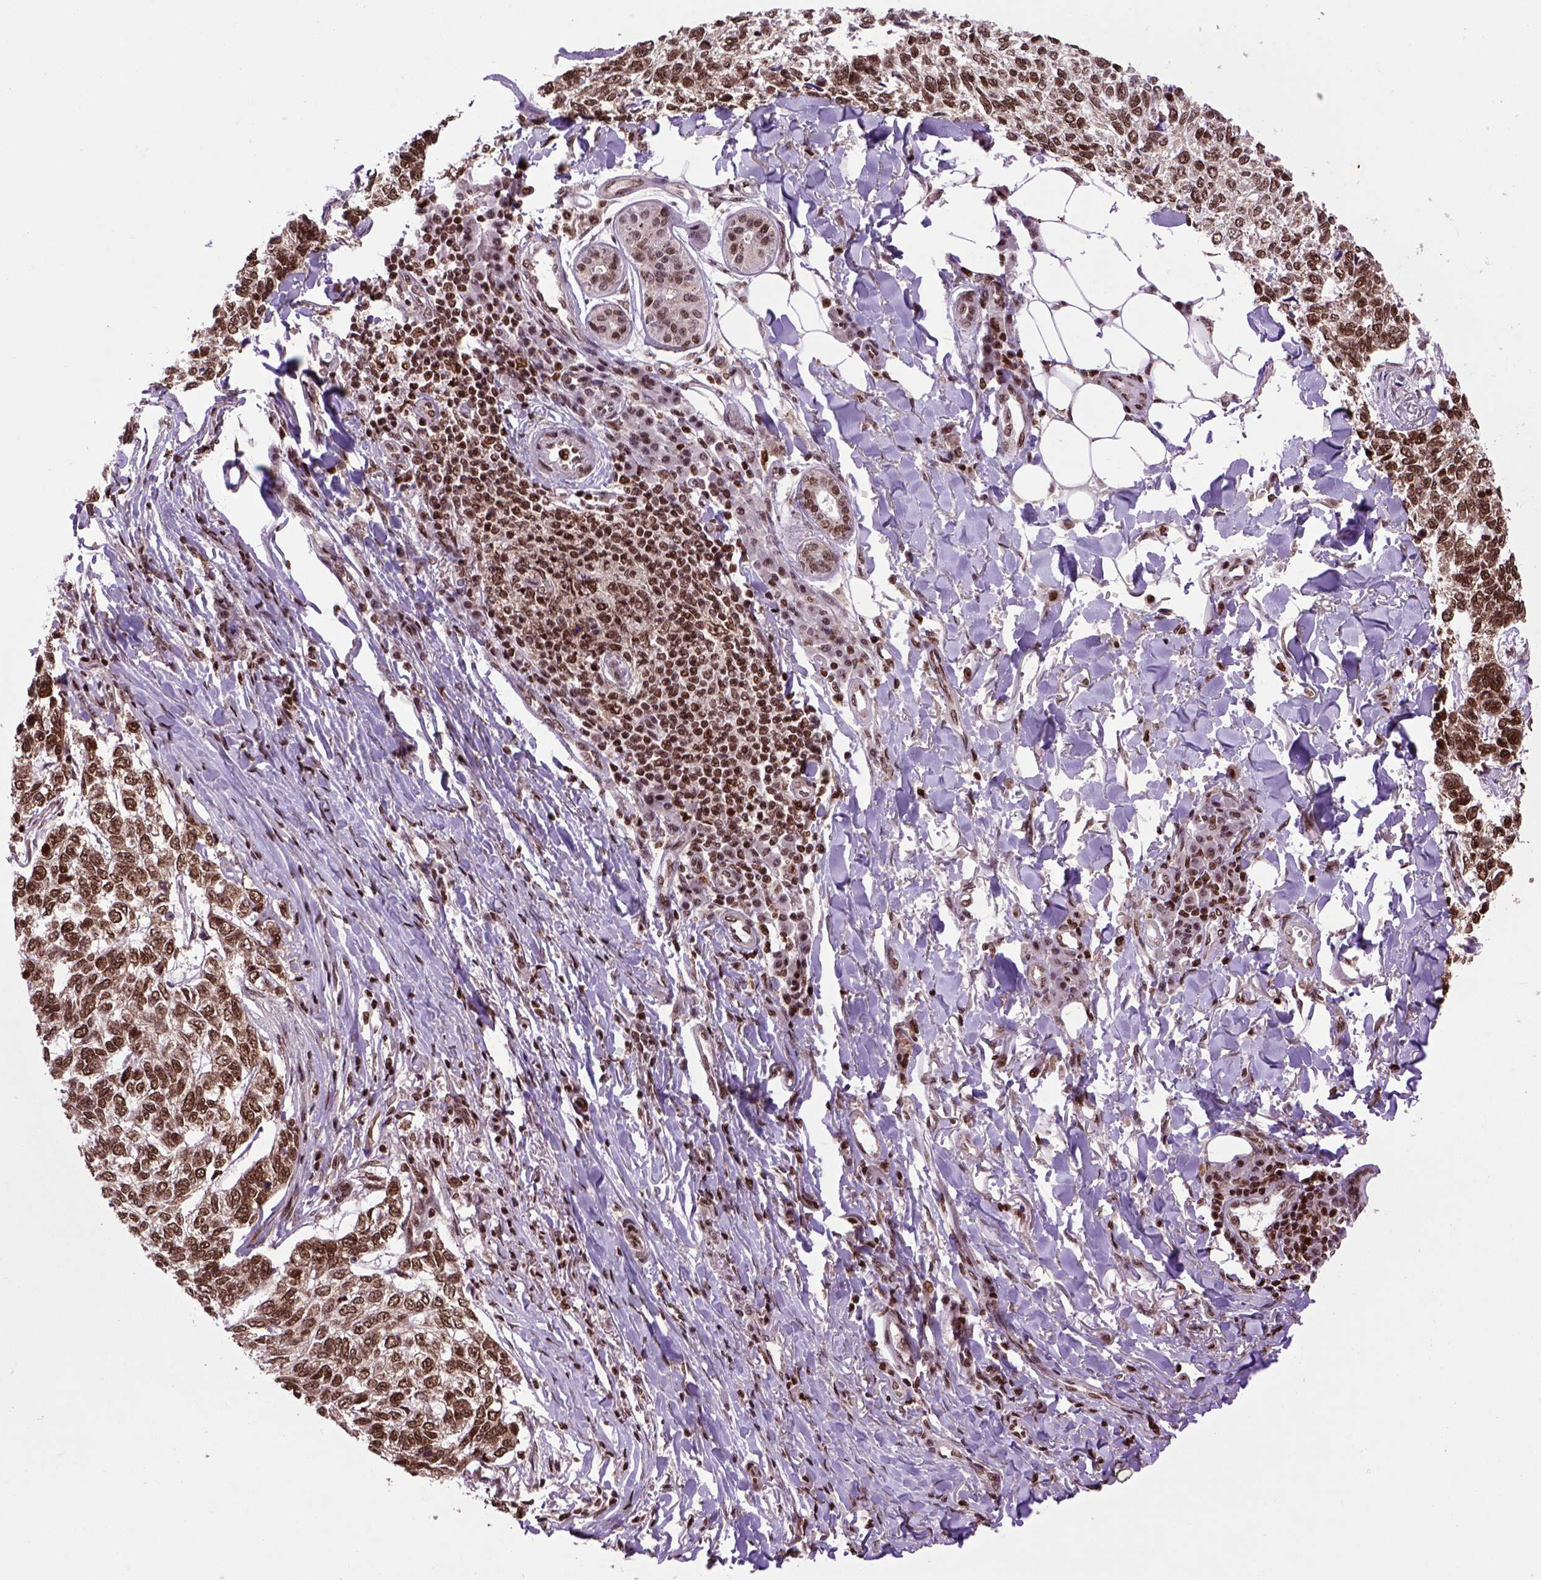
{"staining": {"intensity": "strong", "quantity": ">75%", "location": "cytoplasmic/membranous,nuclear"}, "tissue": "skin cancer", "cell_type": "Tumor cells", "image_type": "cancer", "snomed": [{"axis": "morphology", "description": "Basal cell carcinoma"}, {"axis": "topography", "description": "Skin"}], "caption": "Protein staining displays strong cytoplasmic/membranous and nuclear staining in approximately >75% of tumor cells in skin basal cell carcinoma.", "gene": "CELF1", "patient": {"sex": "female", "age": 65}}